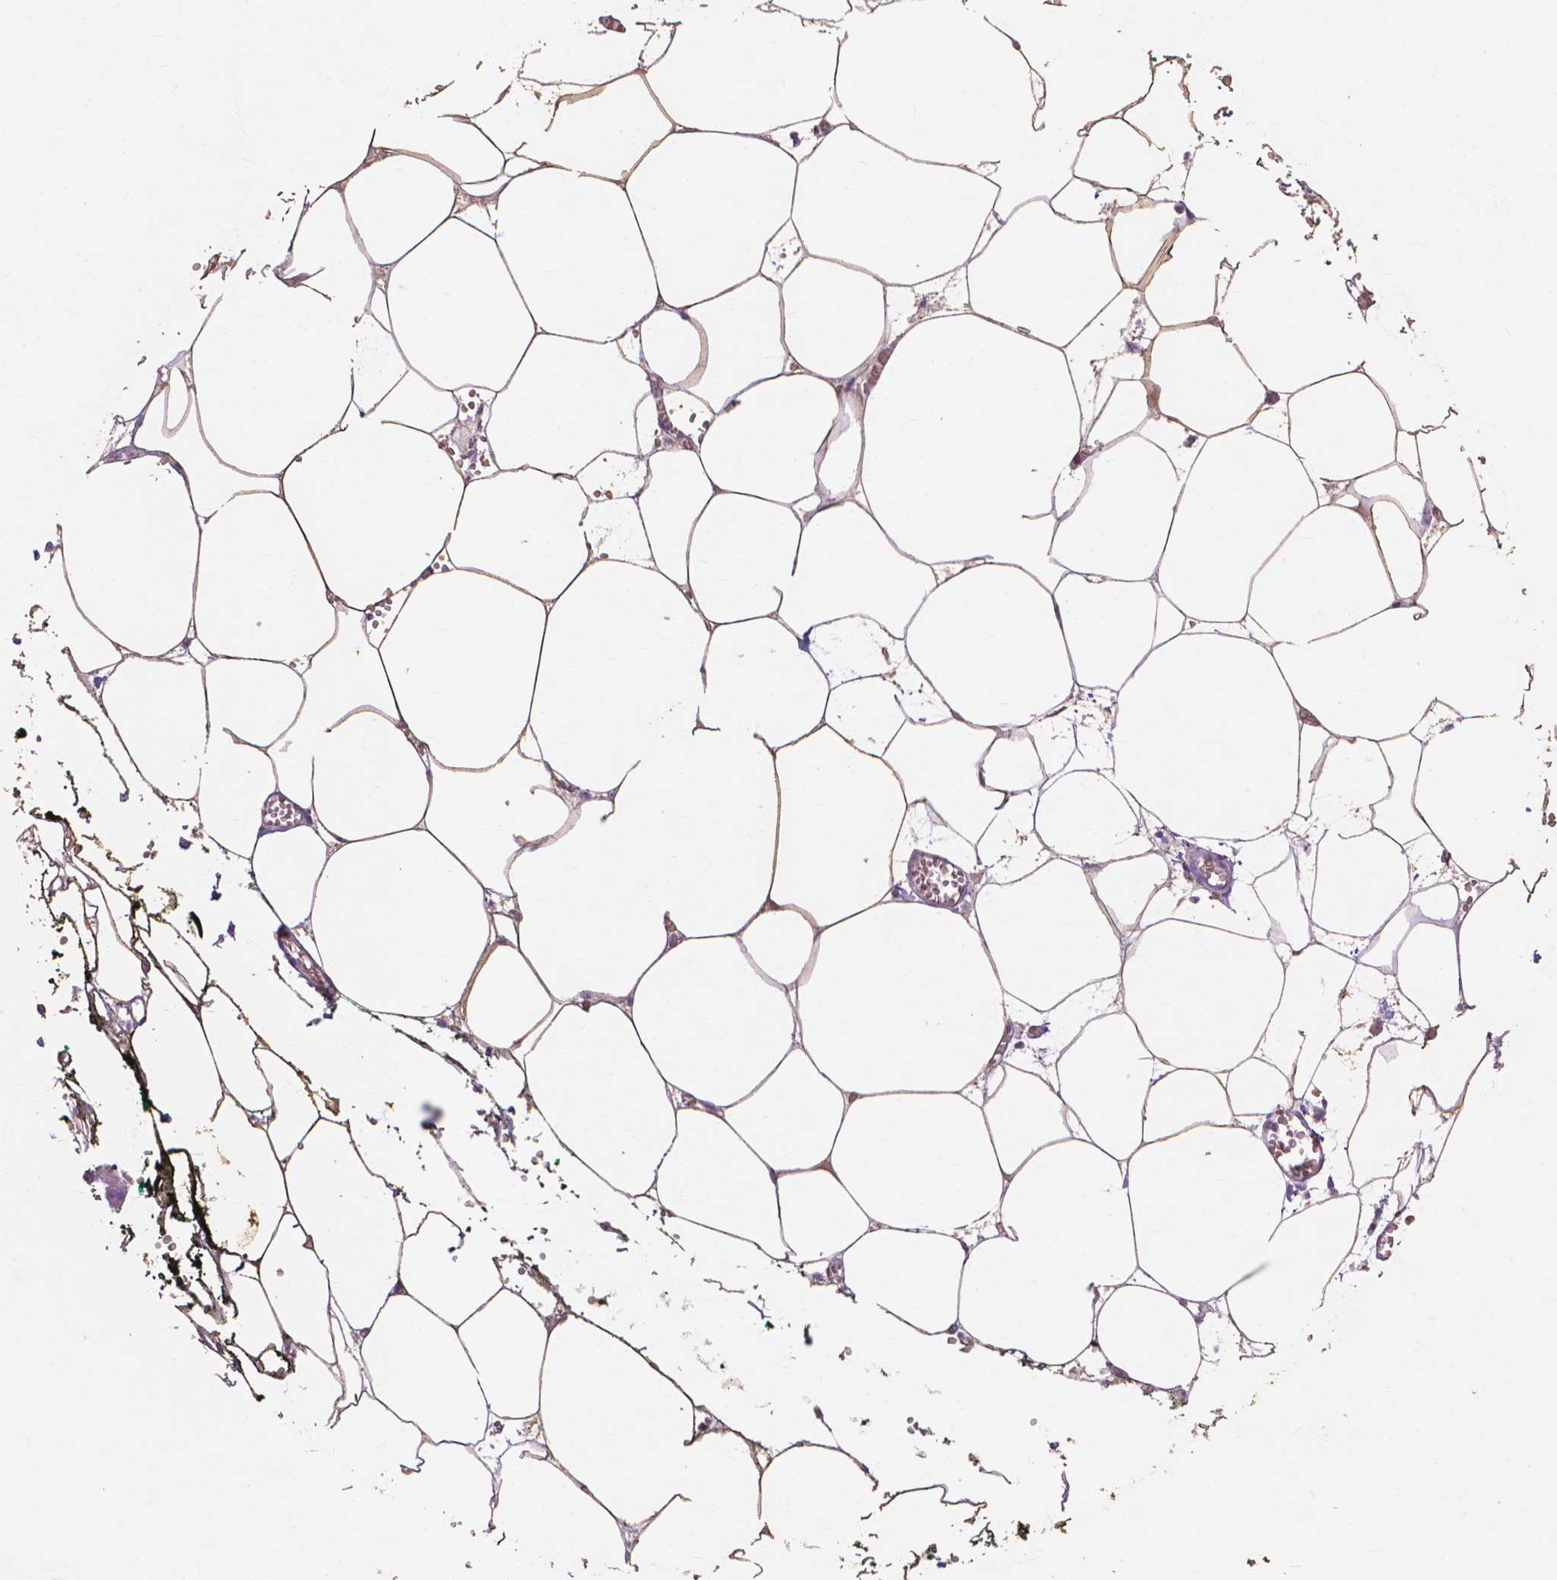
{"staining": {"intensity": "weak", "quantity": "25%-75%", "location": "cytoplasmic/membranous"}, "tissue": "adipose tissue", "cell_type": "Adipocytes", "image_type": "normal", "snomed": [{"axis": "morphology", "description": "Normal tissue, NOS"}, {"axis": "topography", "description": "Adipose tissue"}, {"axis": "topography", "description": "Pancreas"}, {"axis": "topography", "description": "Peripheral nerve tissue"}], "caption": "This is an image of immunohistochemistry staining of unremarkable adipose tissue, which shows weak staining in the cytoplasmic/membranous of adipocytes.", "gene": "MMP11", "patient": {"sex": "female", "age": 58}}